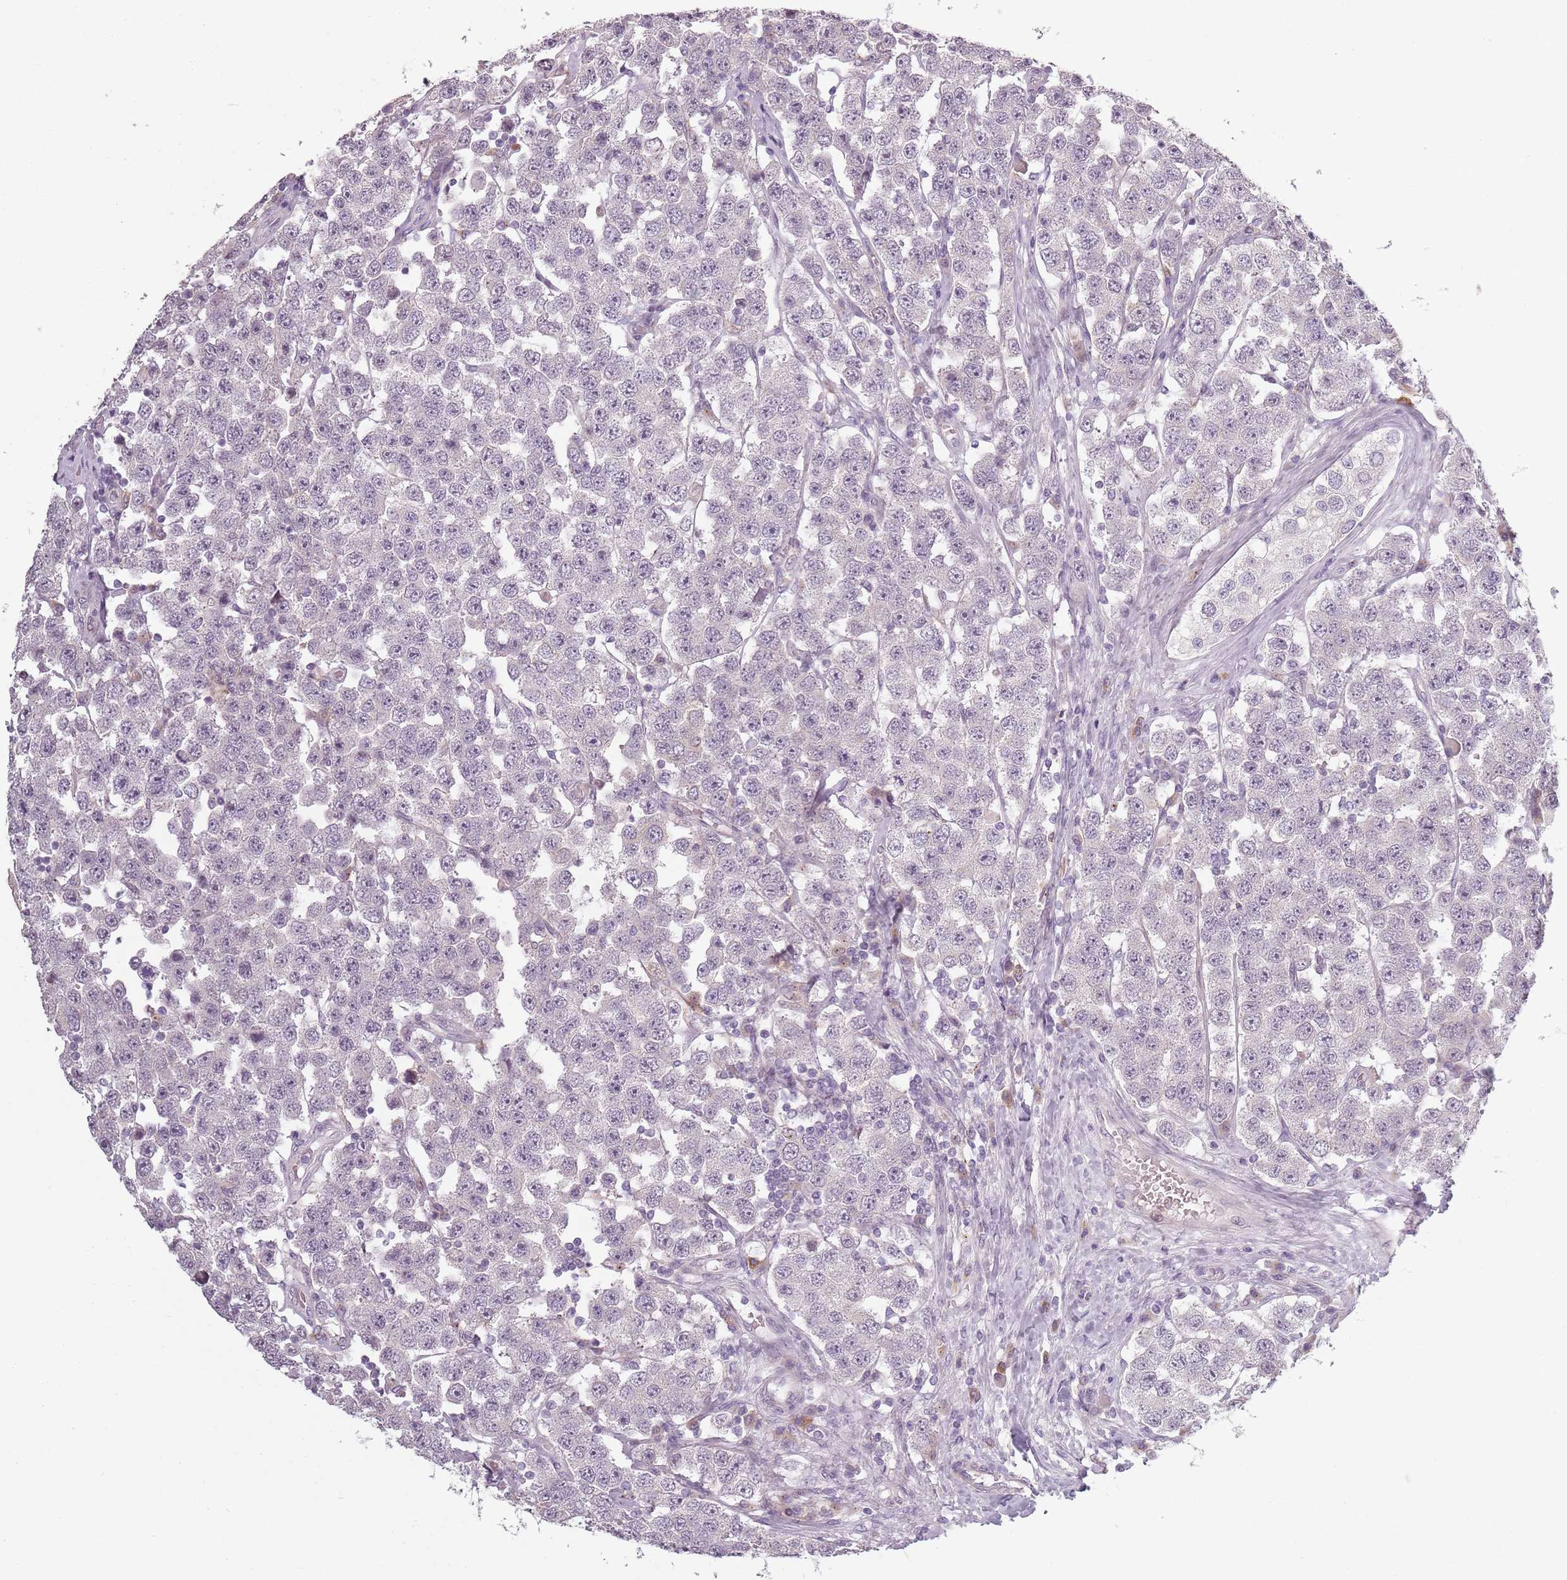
{"staining": {"intensity": "negative", "quantity": "none", "location": "none"}, "tissue": "testis cancer", "cell_type": "Tumor cells", "image_type": "cancer", "snomed": [{"axis": "morphology", "description": "Seminoma, NOS"}, {"axis": "topography", "description": "Testis"}], "caption": "A histopathology image of testis cancer stained for a protein exhibits no brown staining in tumor cells. (Stains: DAB immunohistochemistry with hematoxylin counter stain, Microscopy: brightfield microscopy at high magnification).", "gene": "CC2D2B", "patient": {"sex": "male", "age": 28}}